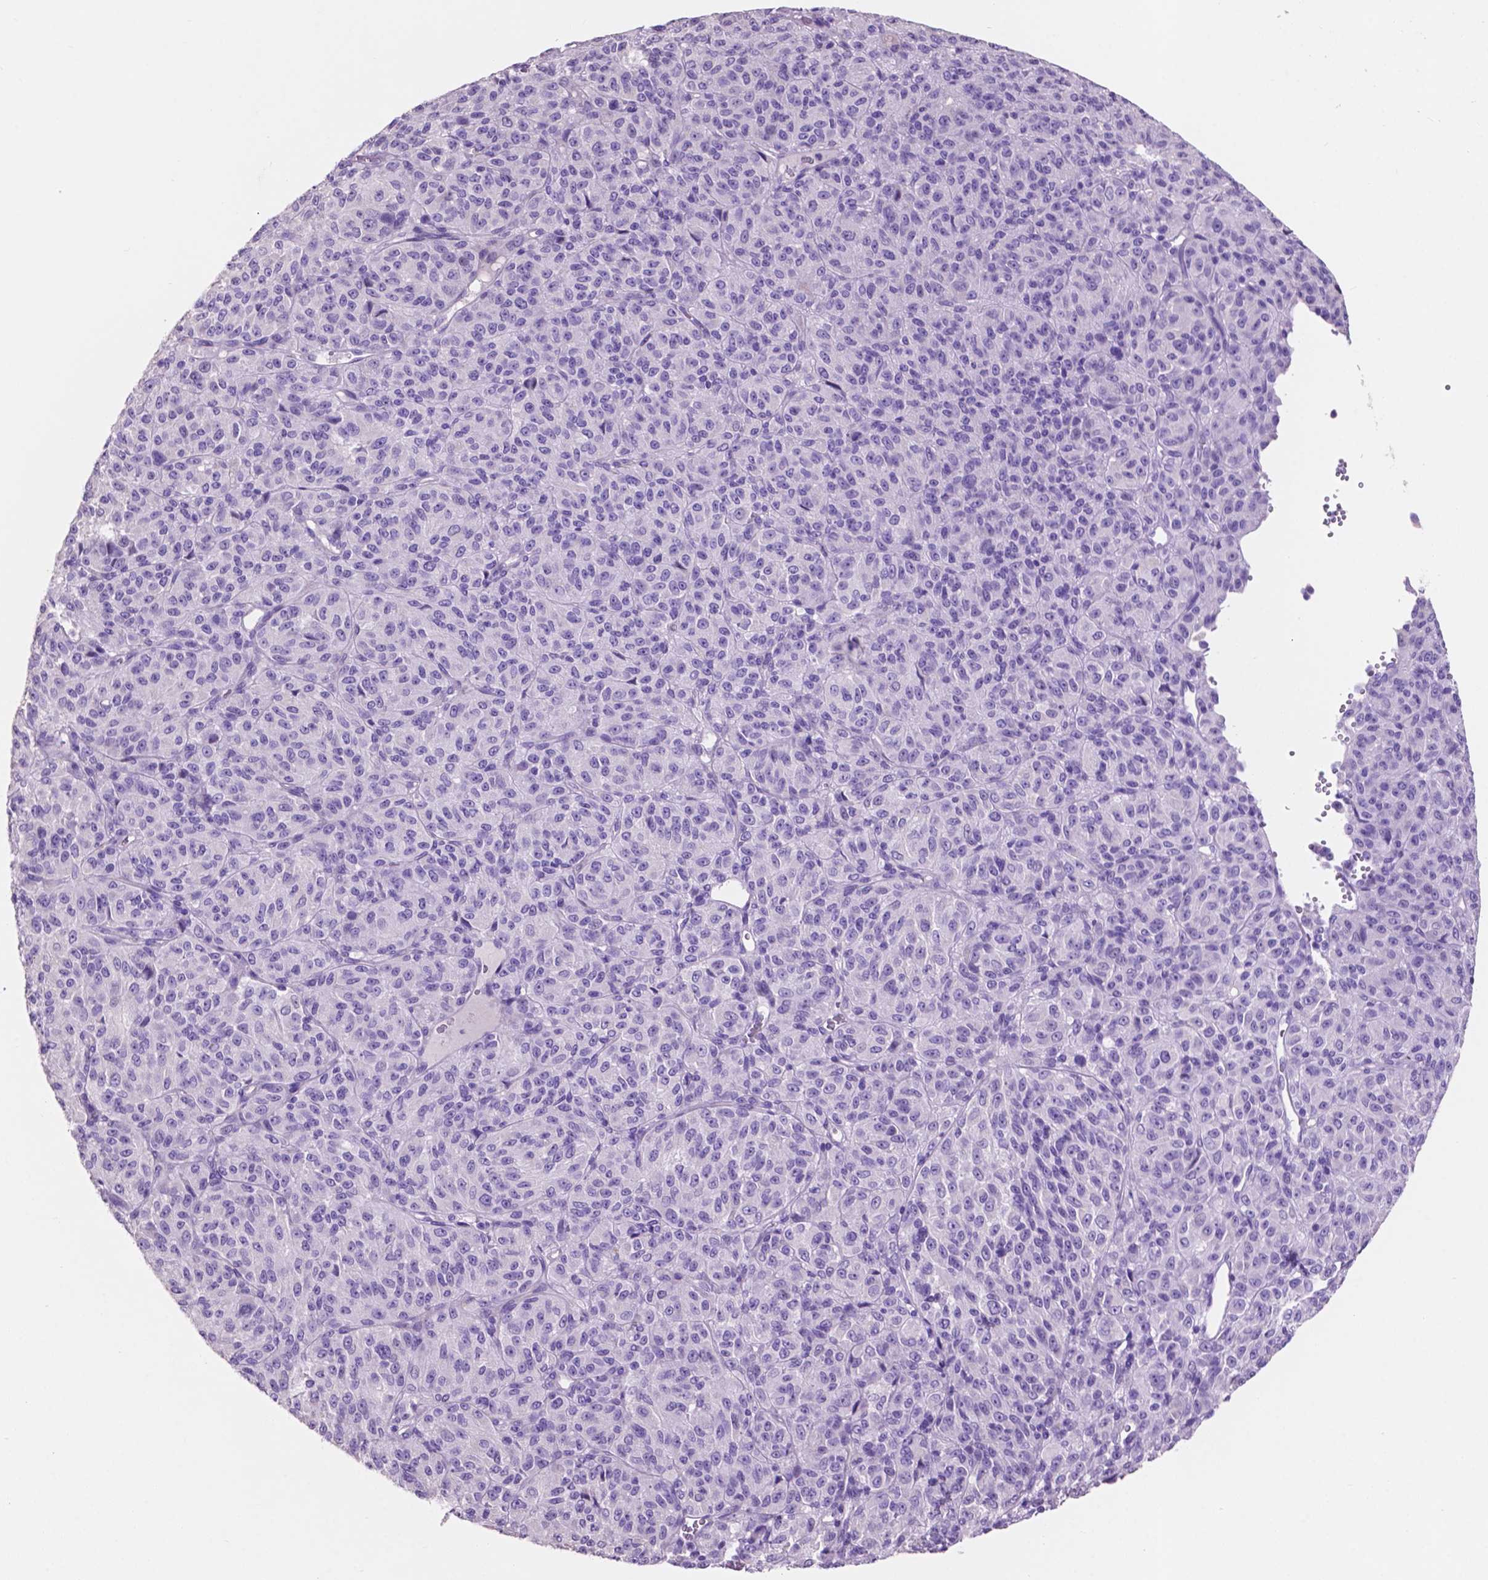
{"staining": {"intensity": "negative", "quantity": "none", "location": "none"}, "tissue": "melanoma", "cell_type": "Tumor cells", "image_type": "cancer", "snomed": [{"axis": "morphology", "description": "Malignant melanoma, Metastatic site"}, {"axis": "topography", "description": "Brain"}], "caption": "Tumor cells are negative for protein expression in human melanoma.", "gene": "CLDN17", "patient": {"sex": "female", "age": 56}}